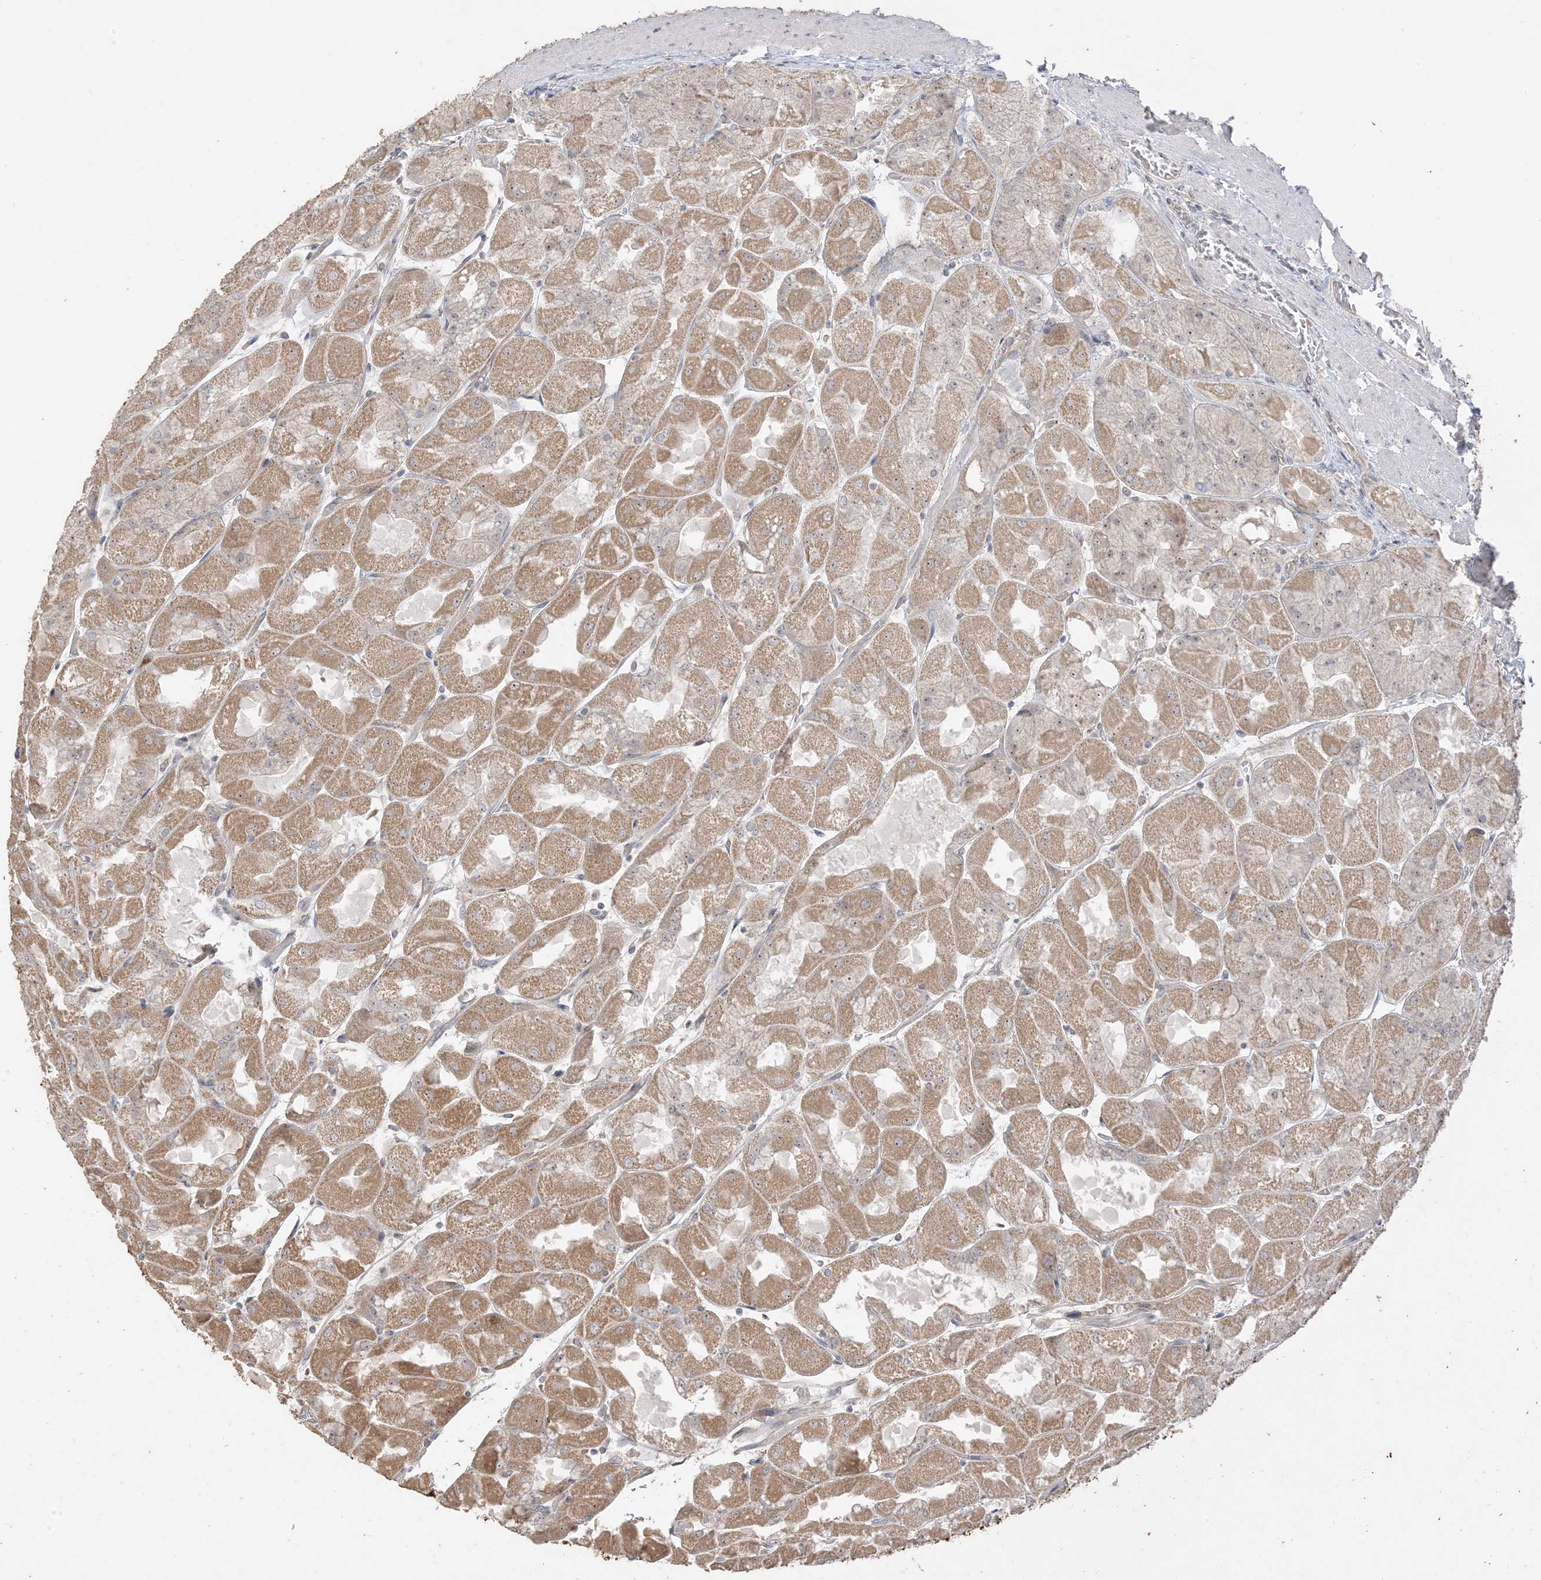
{"staining": {"intensity": "moderate", "quantity": ">75%", "location": "cytoplasmic/membranous,nuclear"}, "tissue": "stomach", "cell_type": "Glandular cells", "image_type": "normal", "snomed": [{"axis": "morphology", "description": "Normal tissue, NOS"}, {"axis": "topography", "description": "Stomach"}], "caption": "This image displays IHC staining of benign stomach, with medium moderate cytoplasmic/membranous,nuclear expression in approximately >75% of glandular cells.", "gene": "DDX18", "patient": {"sex": "female", "age": 61}}